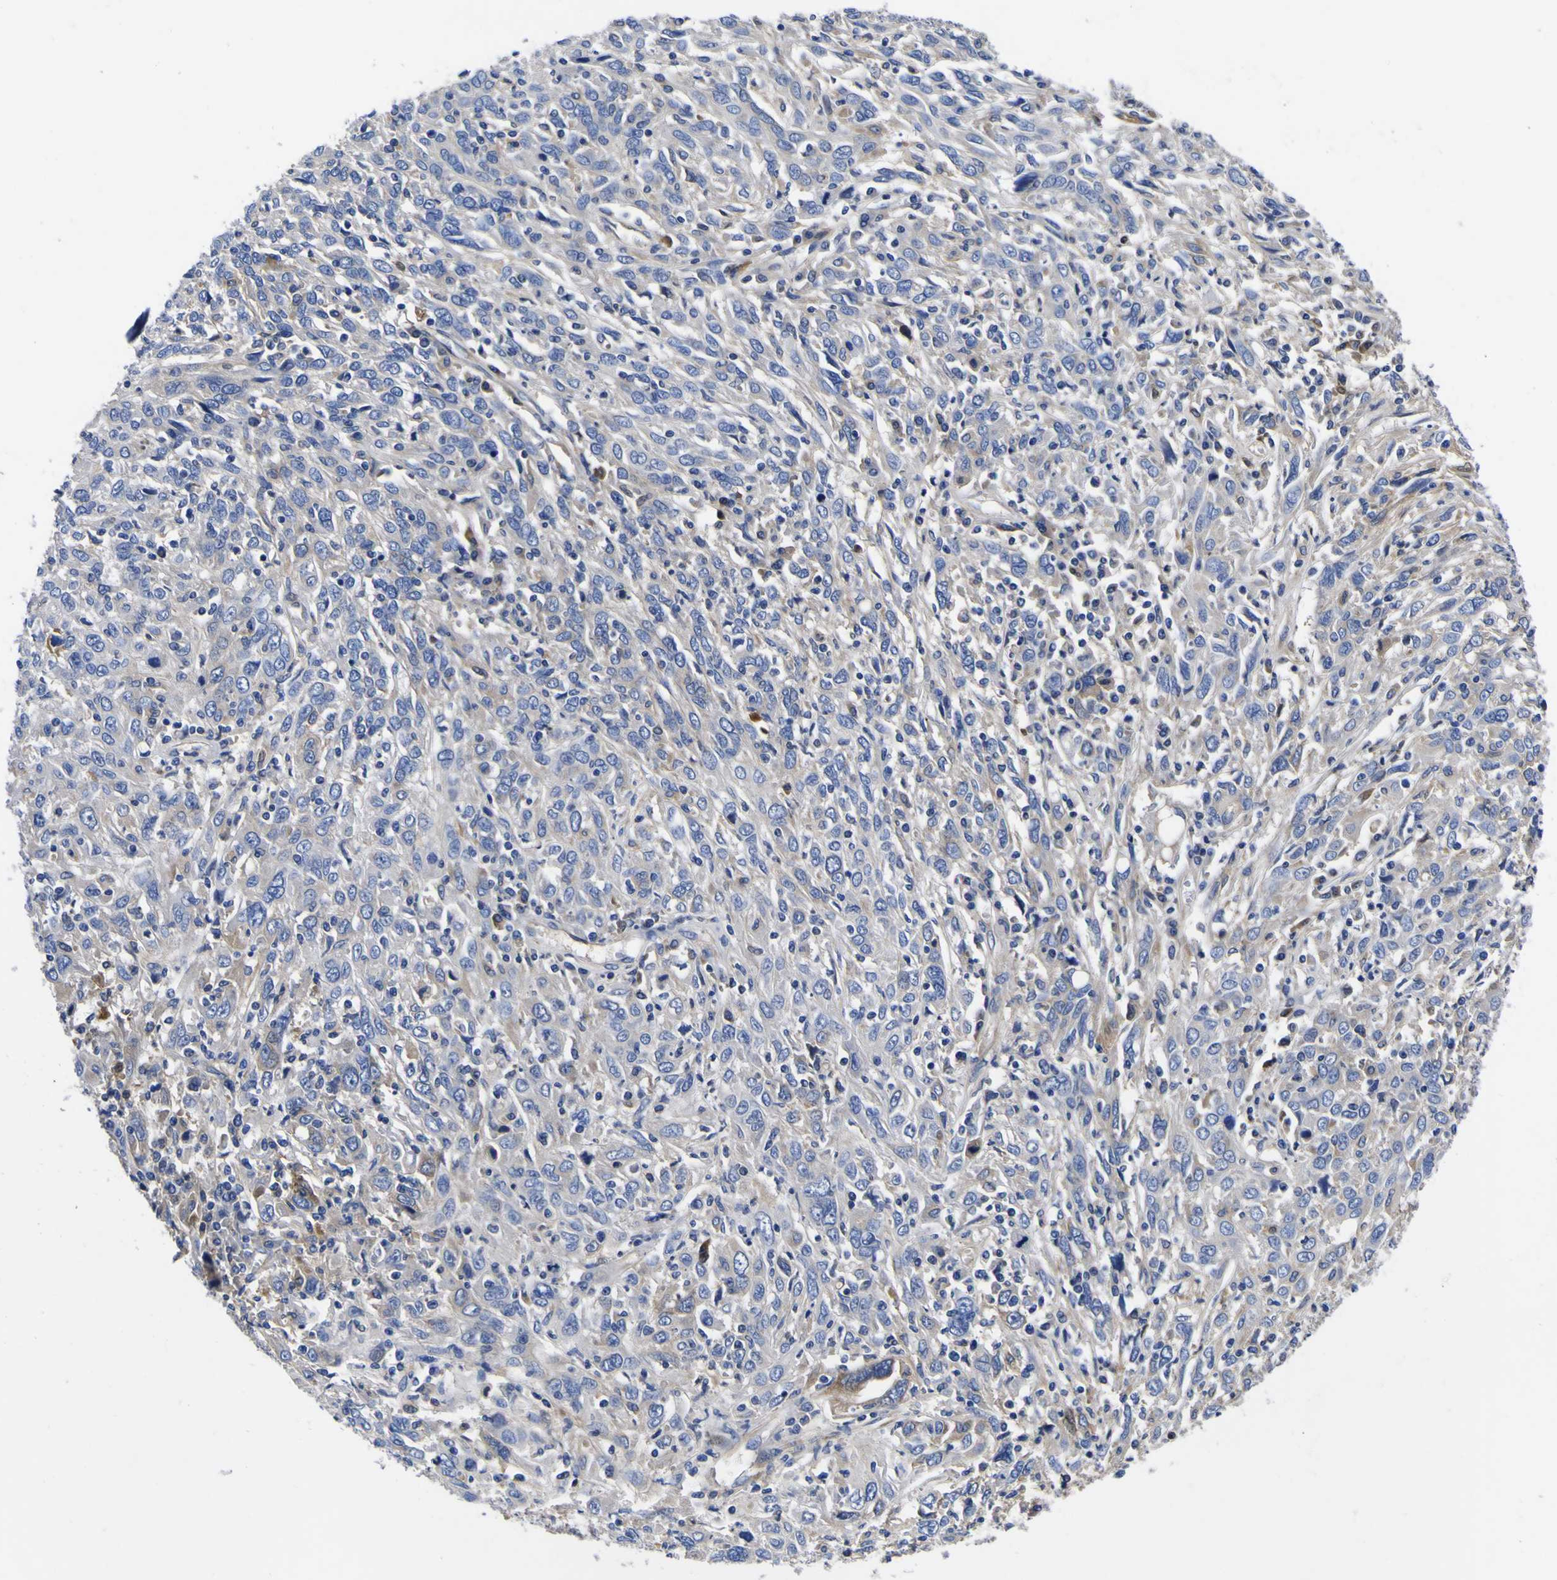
{"staining": {"intensity": "negative", "quantity": "none", "location": "none"}, "tissue": "cervical cancer", "cell_type": "Tumor cells", "image_type": "cancer", "snomed": [{"axis": "morphology", "description": "Squamous cell carcinoma, NOS"}, {"axis": "topography", "description": "Cervix"}], "caption": "There is no significant positivity in tumor cells of cervical cancer.", "gene": "VASN", "patient": {"sex": "female", "age": 46}}